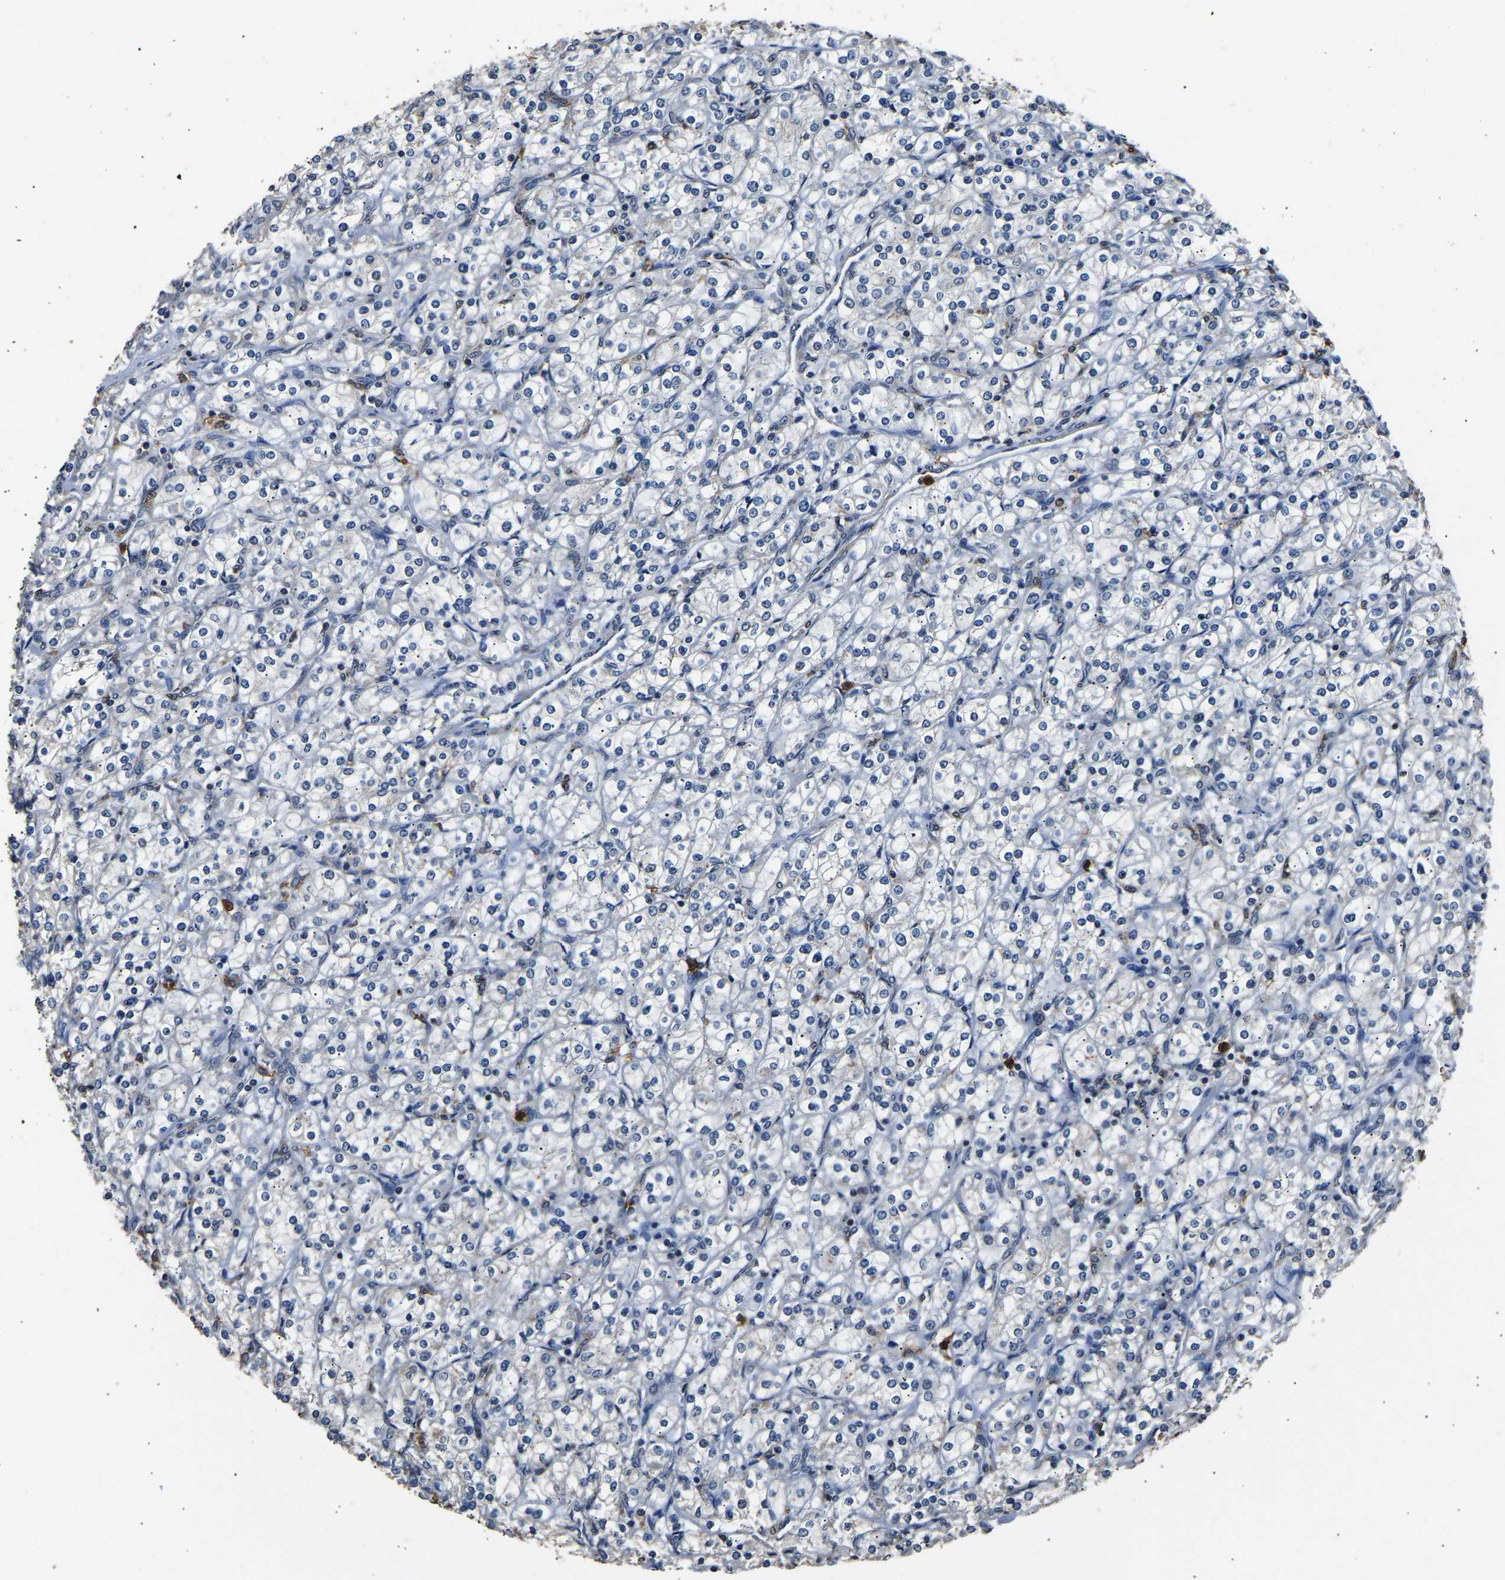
{"staining": {"intensity": "negative", "quantity": "none", "location": "none"}, "tissue": "renal cancer", "cell_type": "Tumor cells", "image_type": "cancer", "snomed": [{"axis": "morphology", "description": "Adenocarcinoma, NOS"}, {"axis": "topography", "description": "Kidney"}], "caption": "DAB (3,3'-diaminobenzidine) immunohistochemical staining of renal cancer (adenocarcinoma) exhibits no significant expression in tumor cells. (DAB (3,3'-diaminobenzidine) immunohistochemistry visualized using brightfield microscopy, high magnification).", "gene": "SAFB", "patient": {"sex": "male", "age": 77}}